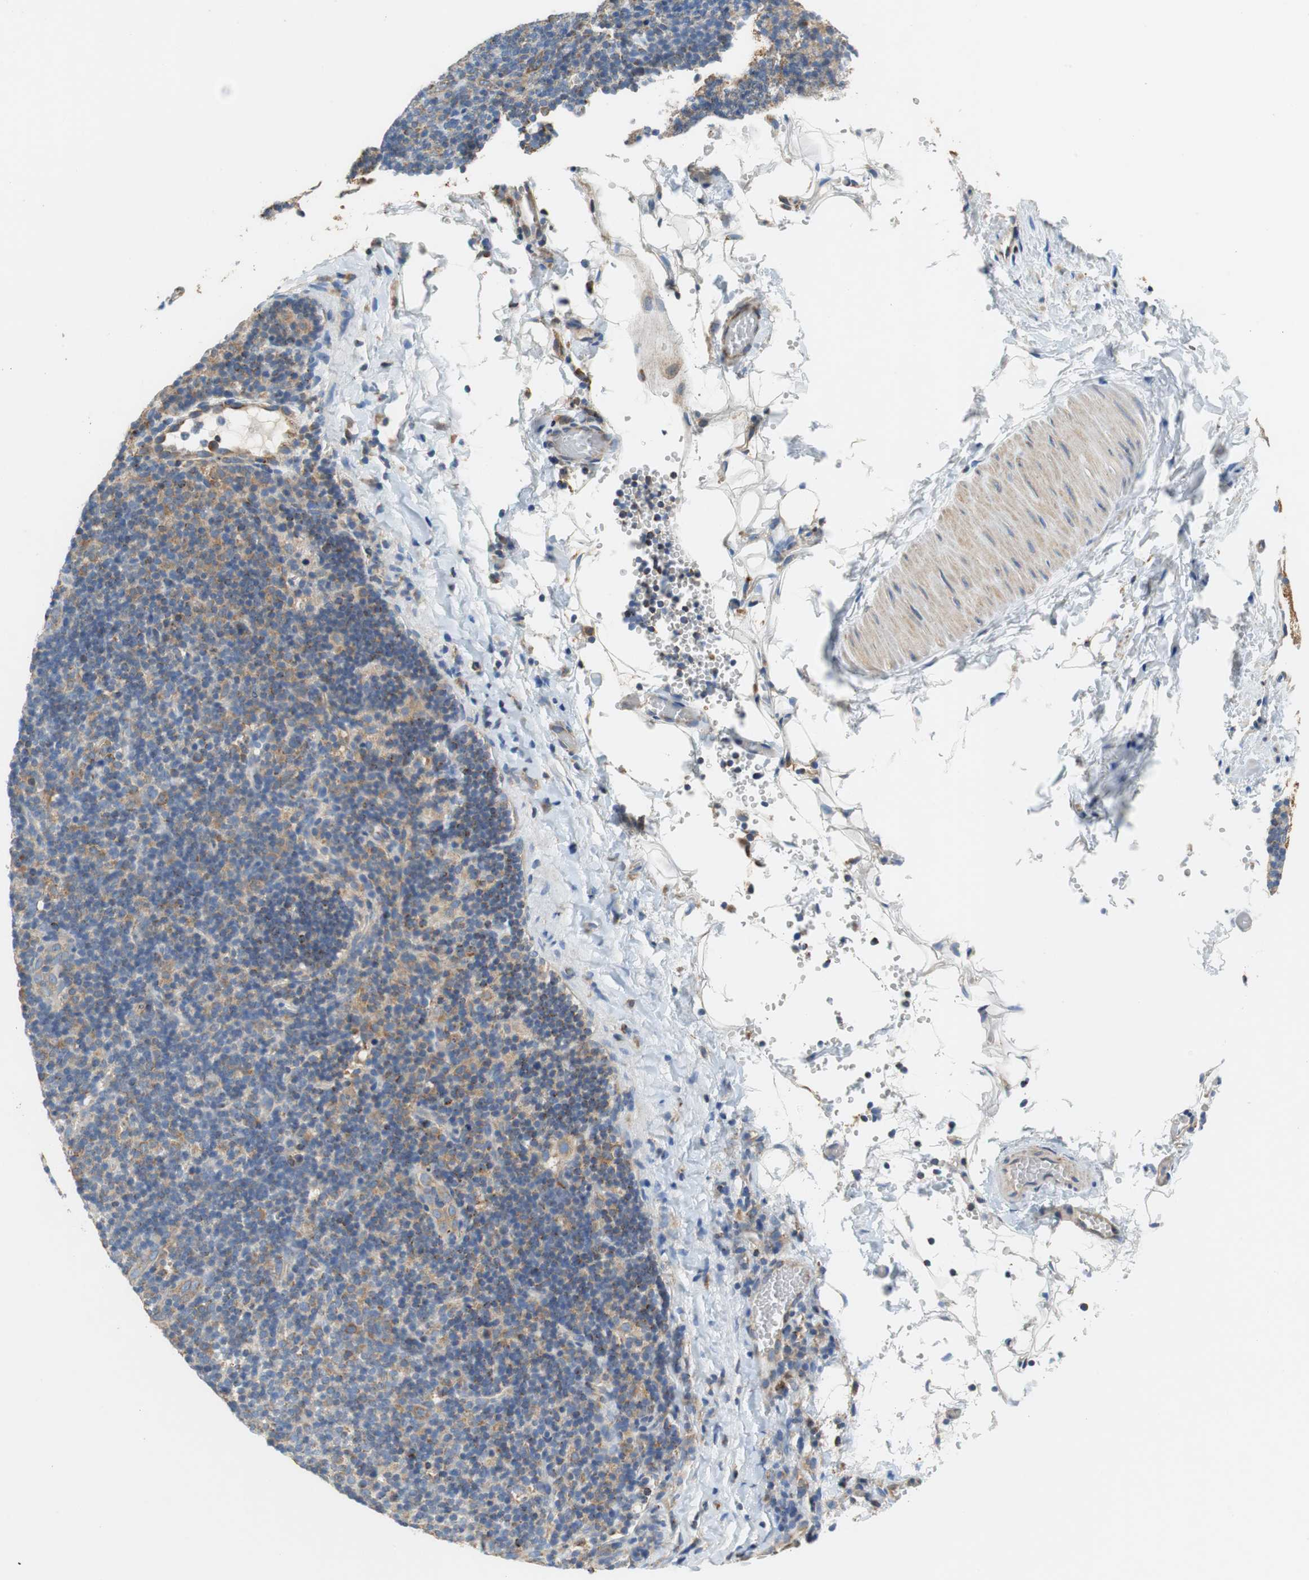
{"staining": {"intensity": "moderate", "quantity": "25%-75%", "location": "cytoplasmic/membranous"}, "tissue": "lymphoma", "cell_type": "Tumor cells", "image_type": "cancer", "snomed": [{"axis": "morphology", "description": "Hodgkin's disease, NOS"}, {"axis": "topography", "description": "Lymph node"}], "caption": "Brown immunohistochemical staining in lymphoma reveals moderate cytoplasmic/membranous staining in approximately 25%-75% of tumor cells.", "gene": "GSTK1", "patient": {"sex": "female", "age": 57}}